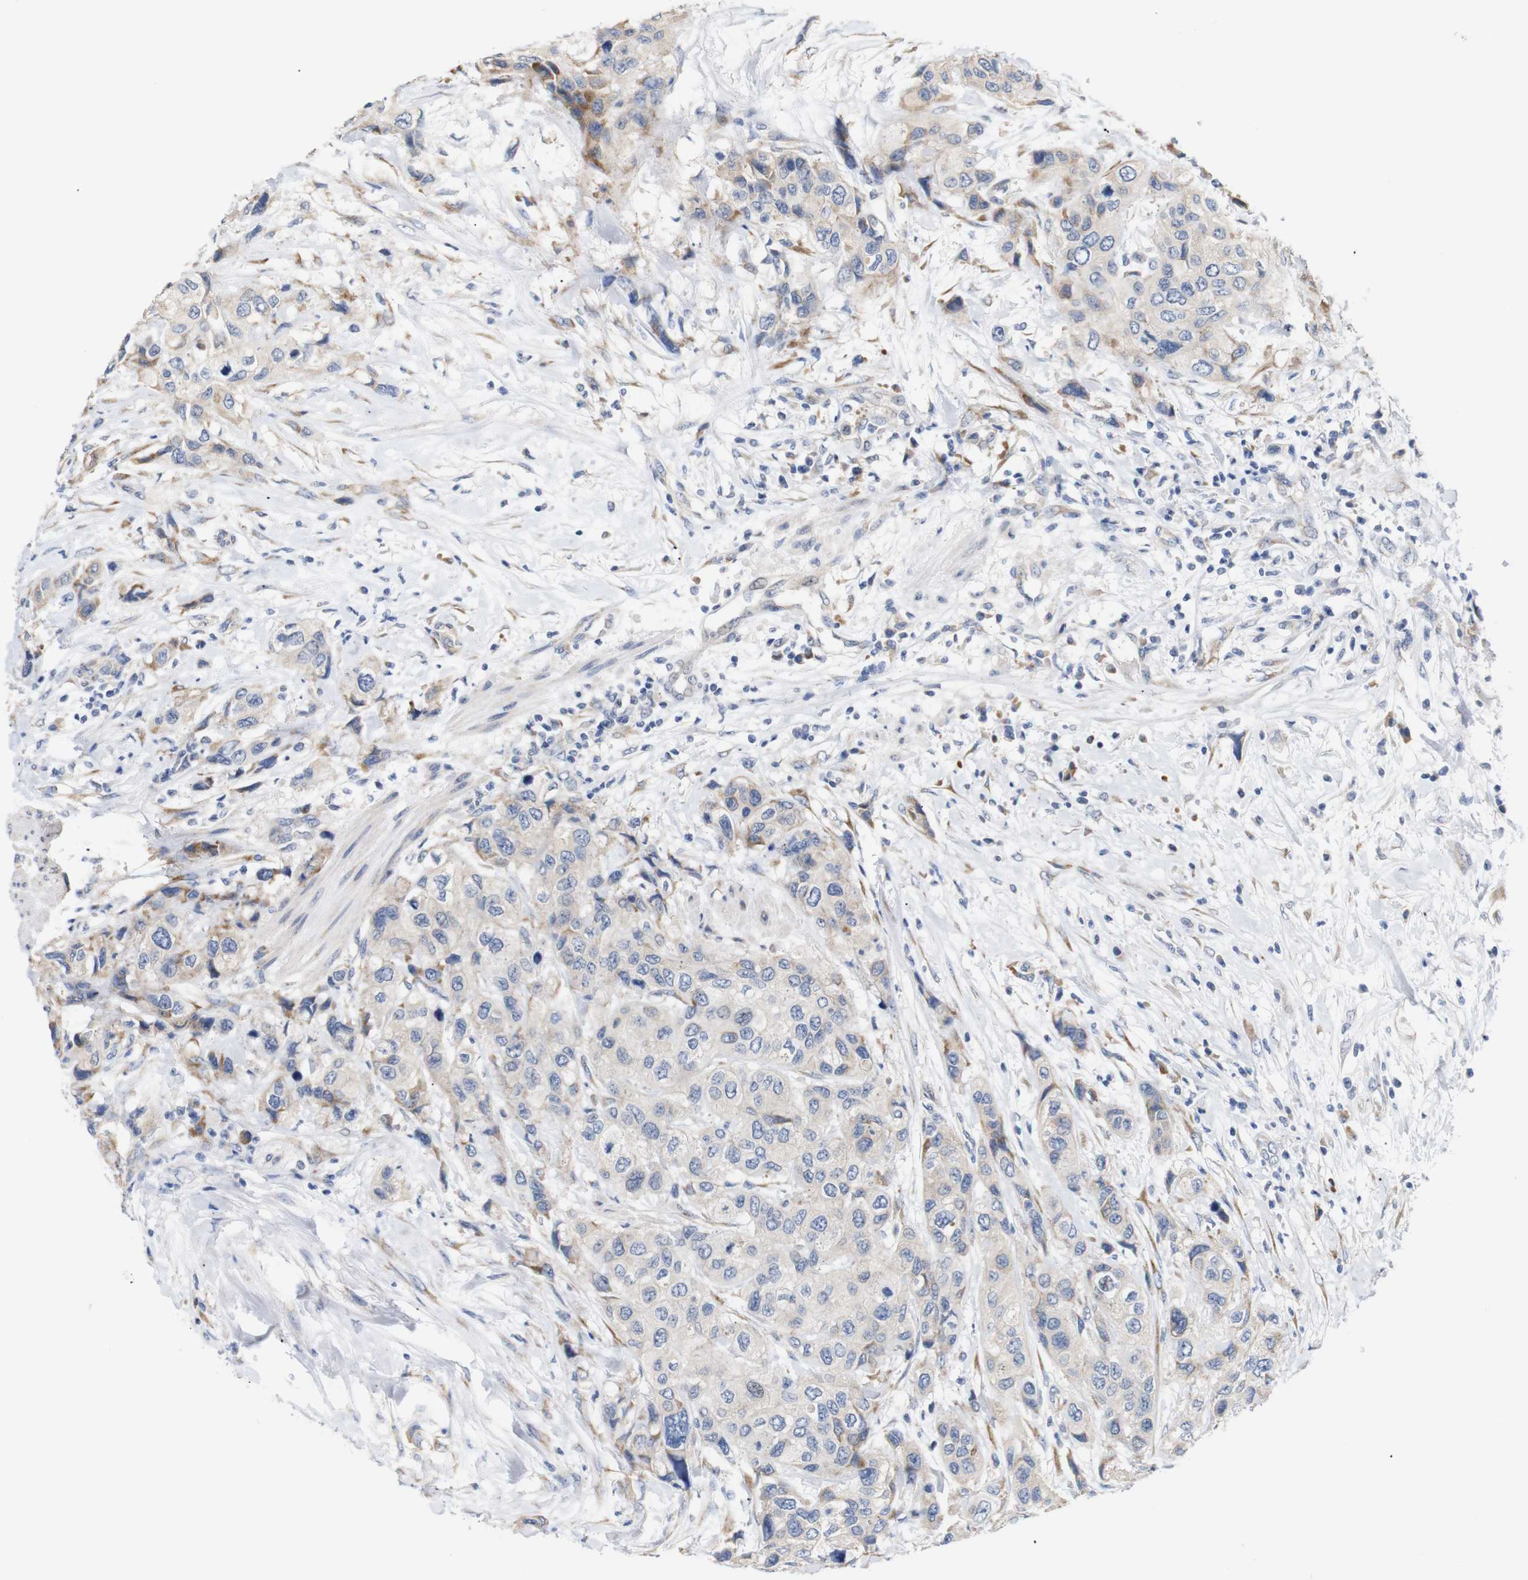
{"staining": {"intensity": "moderate", "quantity": "<25%", "location": "cytoplasmic/membranous"}, "tissue": "urothelial cancer", "cell_type": "Tumor cells", "image_type": "cancer", "snomed": [{"axis": "morphology", "description": "Urothelial carcinoma, High grade"}, {"axis": "topography", "description": "Urinary bladder"}], "caption": "Urothelial cancer was stained to show a protein in brown. There is low levels of moderate cytoplasmic/membranous expression in about <25% of tumor cells.", "gene": "TRIM5", "patient": {"sex": "female", "age": 56}}